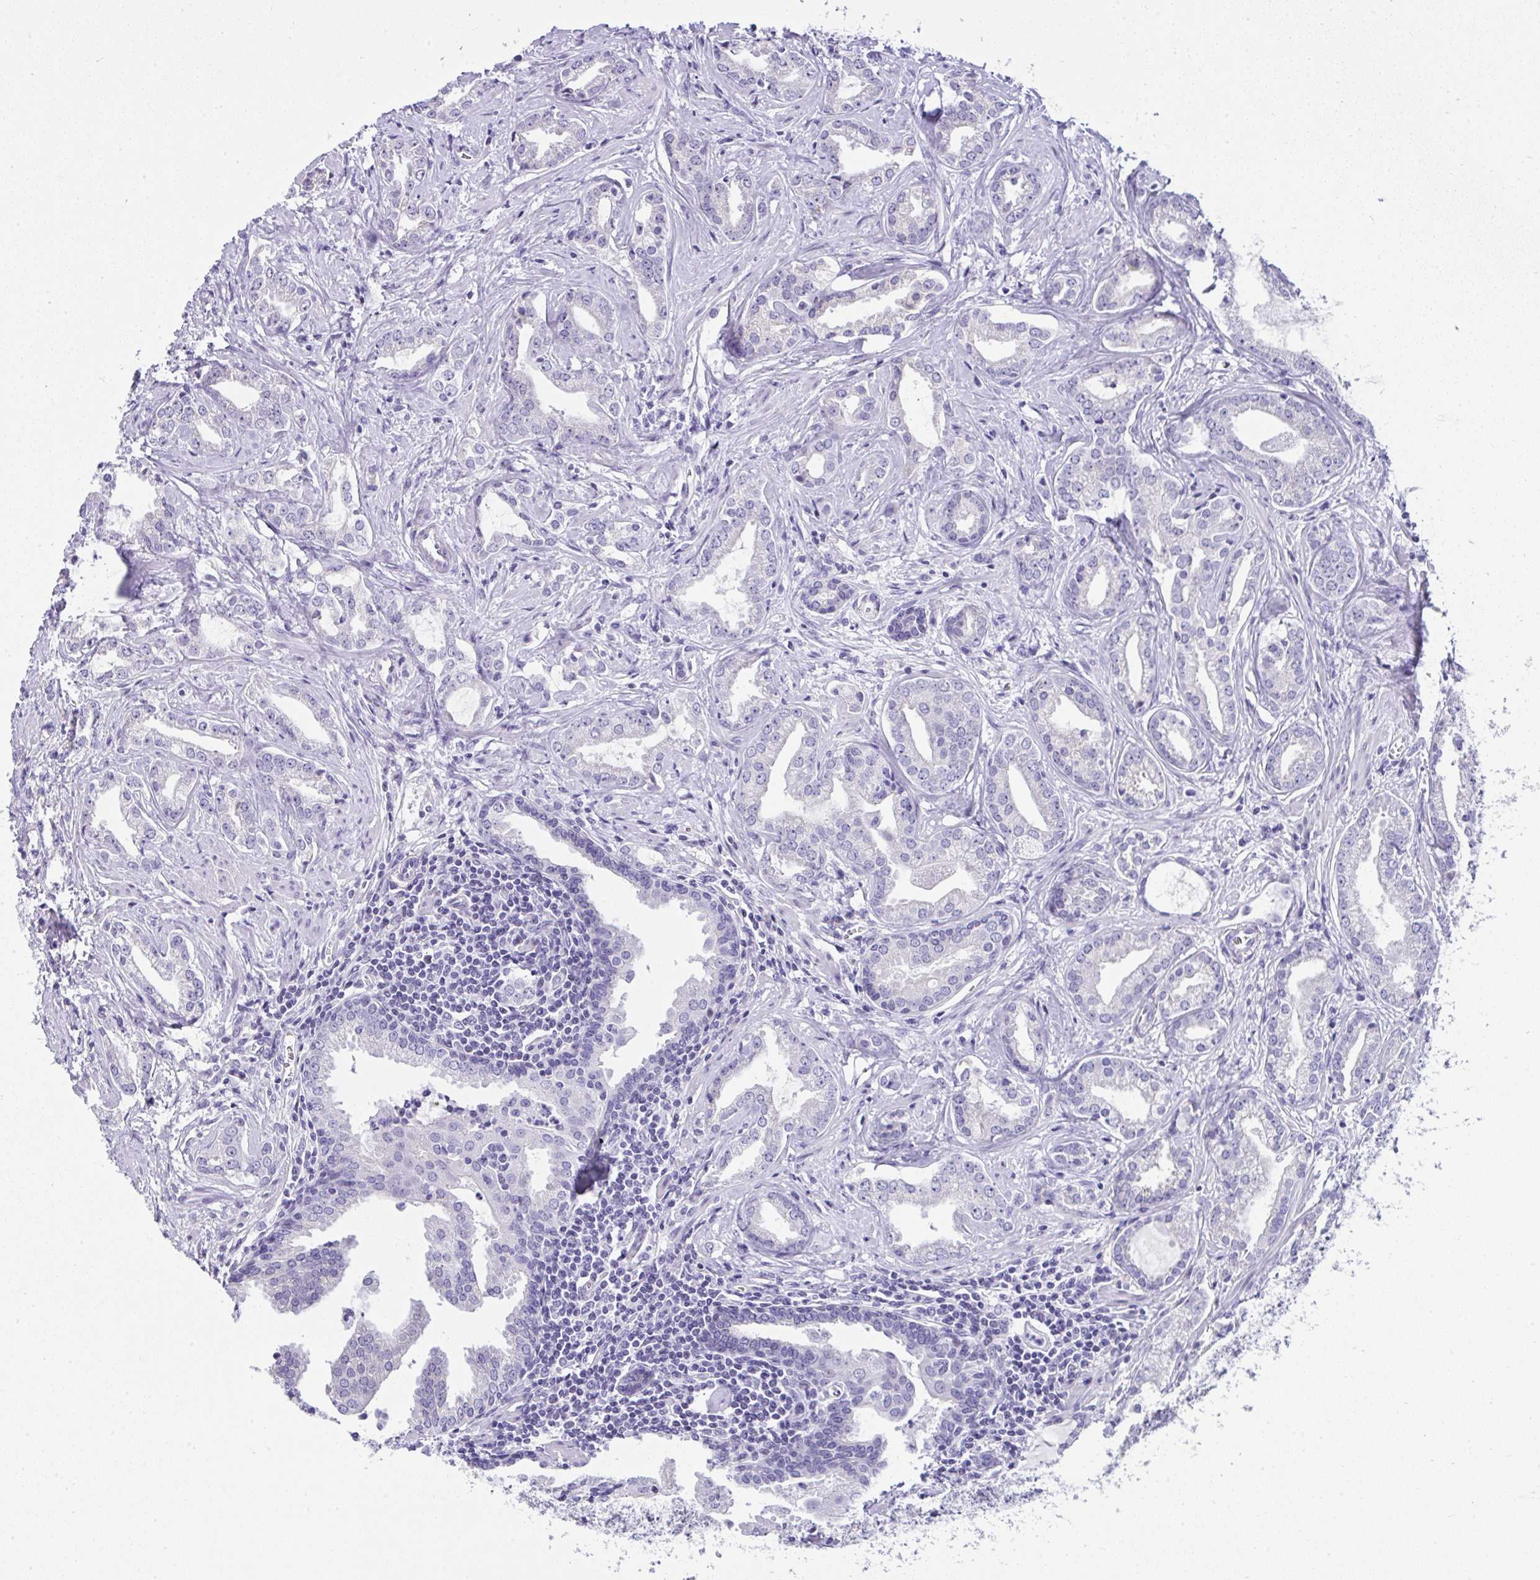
{"staining": {"intensity": "negative", "quantity": "none", "location": "none"}, "tissue": "prostate cancer", "cell_type": "Tumor cells", "image_type": "cancer", "snomed": [{"axis": "morphology", "description": "Adenocarcinoma, Medium grade"}, {"axis": "topography", "description": "Prostate"}], "caption": "Tumor cells are negative for brown protein staining in prostate cancer (adenocarcinoma (medium-grade)).", "gene": "RNF183", "patient": {"sex": "male", "age": 57}}